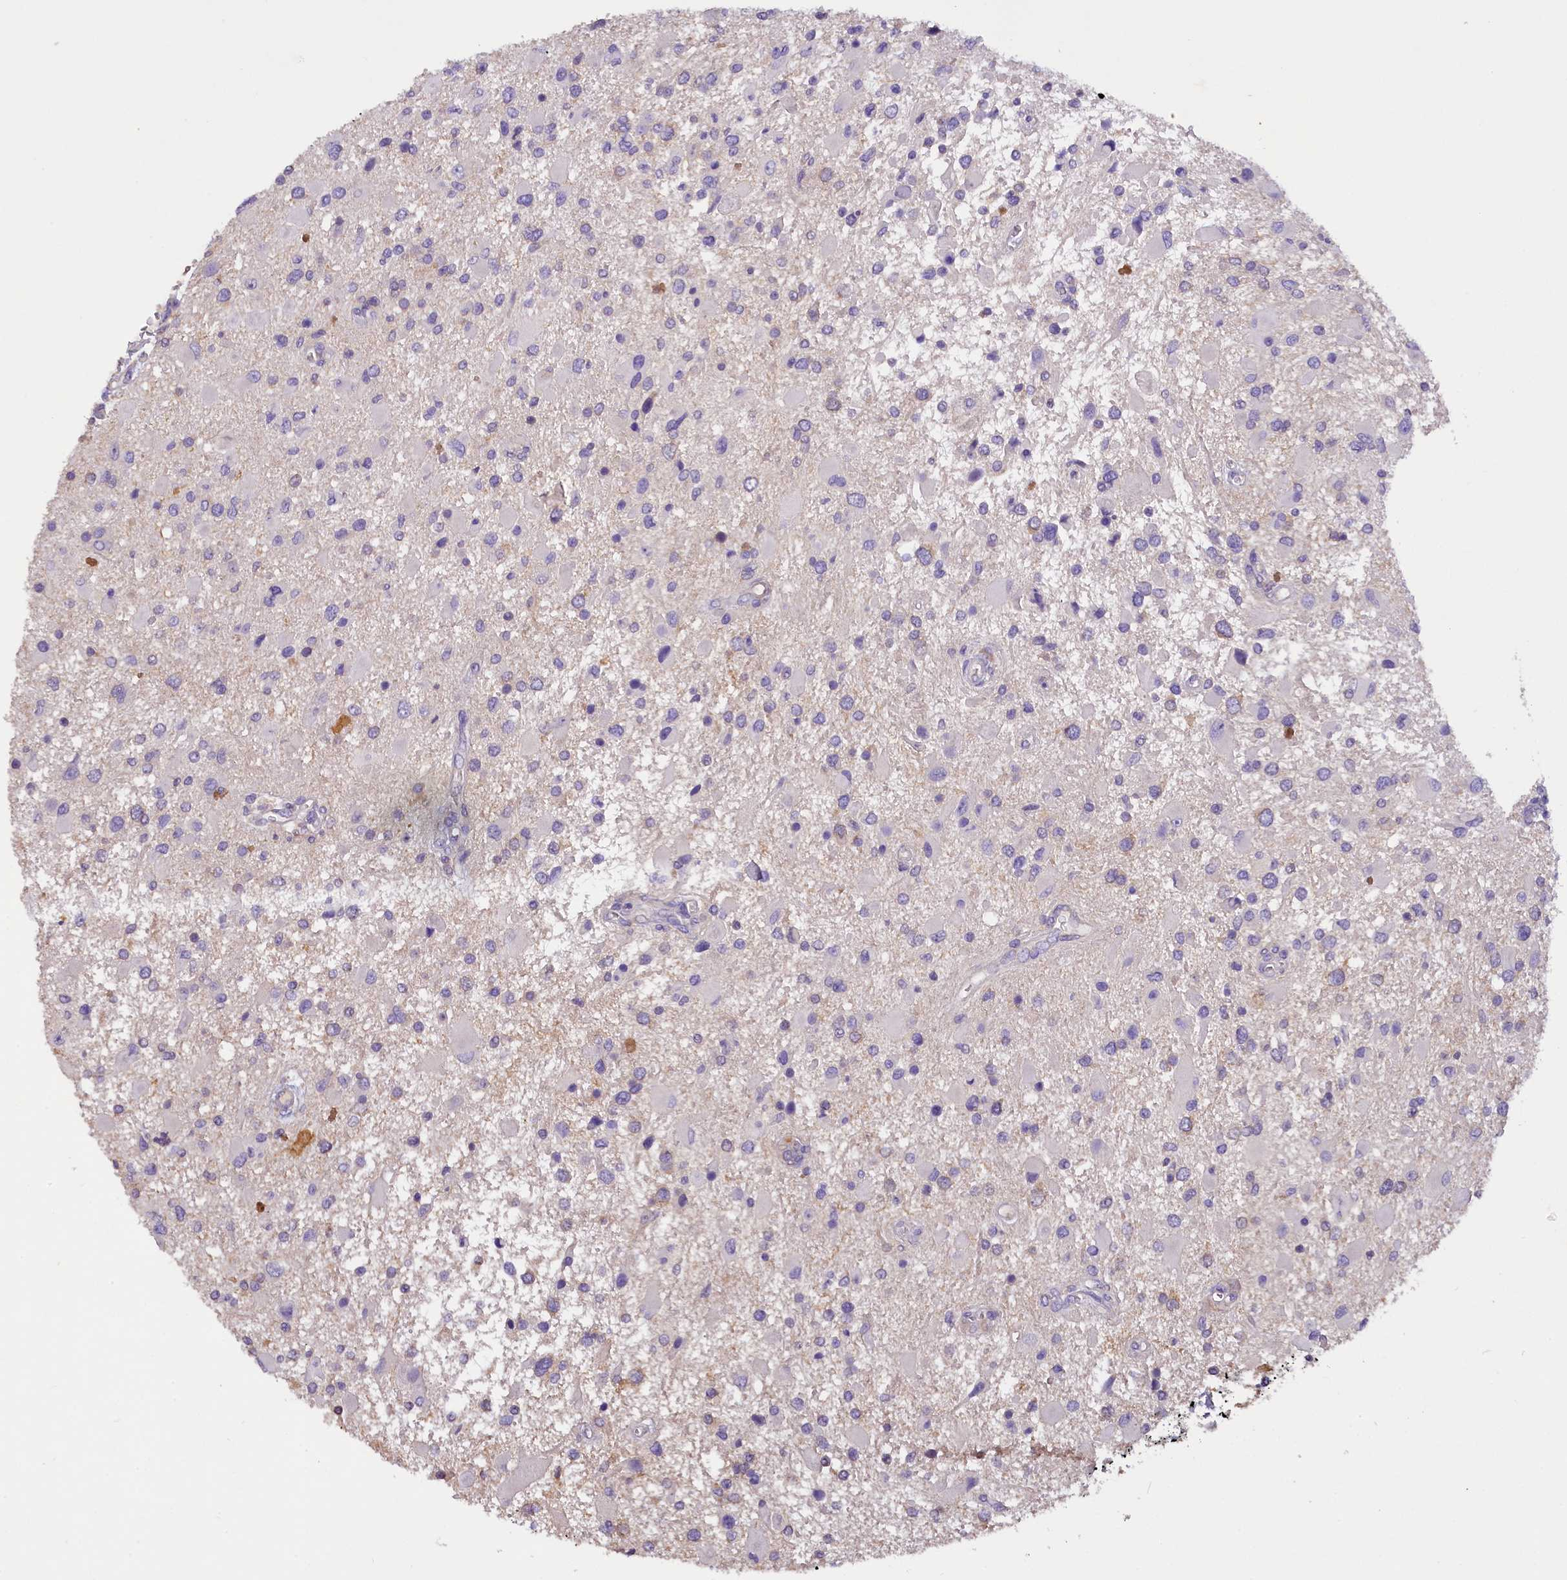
{"staining": {"intensity": "negative", "quantity": "none", "location": "none"}, "tissue": "glioma", "cell_type": "Tumor cells", "image_type": "cancer", "snomed": [{"axis": "morphology", "description": "Glioma, malignant, High grade"}, {"axis": "topography", "description": "Brain"}], "caption": "Photomicrograph shows no protein staining in tumor cells of glioma tissue. (DAB immunohistochemistry (IHC) visualized using brightfield microscopy, high magnification).", "gene": "AP3B2", "patient": {"sex": "male", "age": 53}}